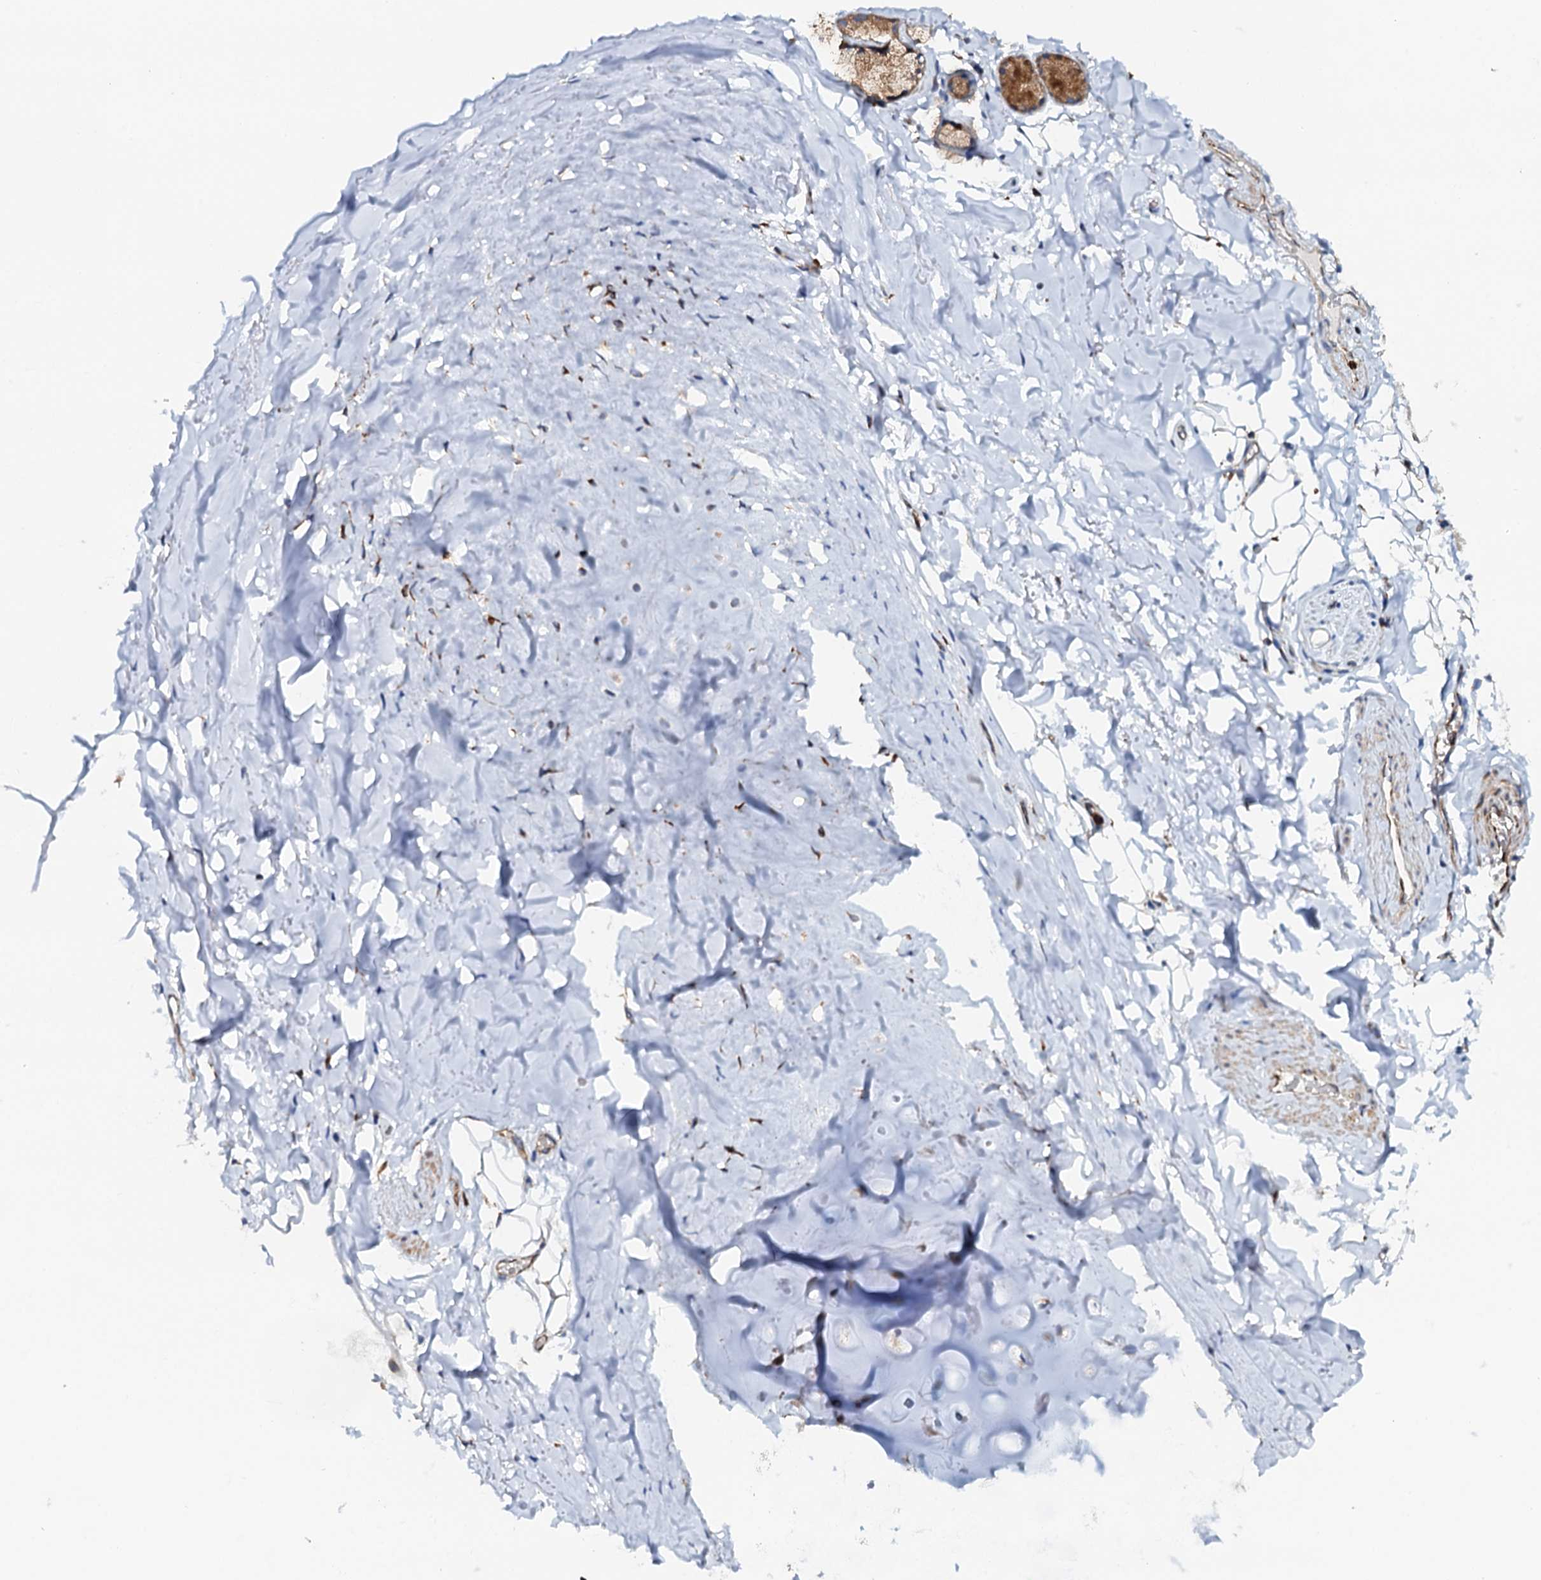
{"staining": {"intensity": "negative", "quantity": "none", "location": "none"}, "tissue": "adipose tissue", "cell_type": "Adipocytes", "image_type": "normal", "snomed": [{"axis": "morphology", "description": "Normal tissue, NOS"}, {"axis": "topography", "description": "Lymph node"}, {"axis": "topography", "description": "Bronchus"}], "caption": "IHC of benign adipose tissue demonstrates no positivity in adipocytes. The staining is performed using DAB (3,3'-diaminobenzidine) brown chromogen with nuclei counter-stained in using hematoxylin.", "gene": "VAMP8", "patient": {"sex": "male", "age": 63}}